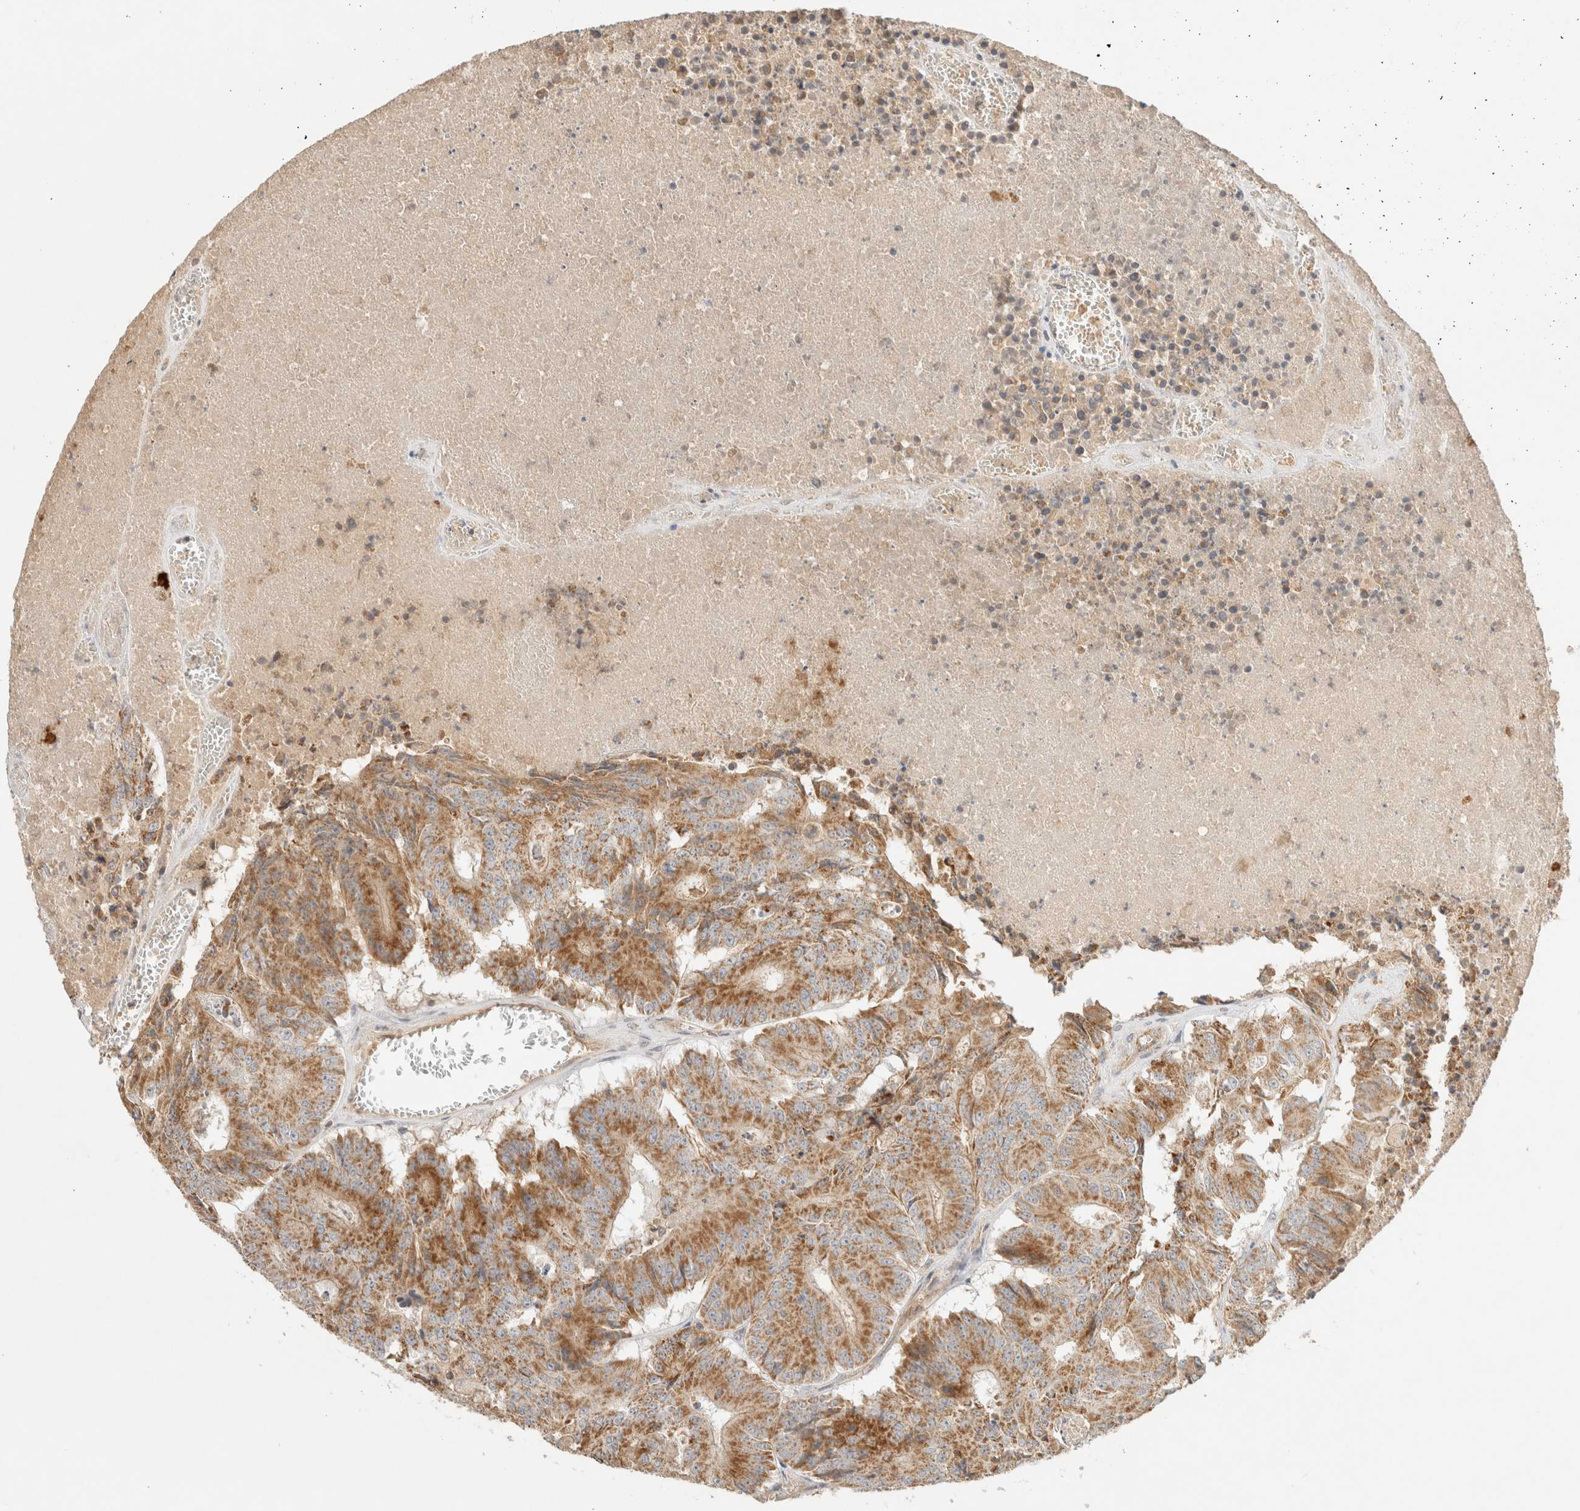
{"staining": {"intensity": "moderate", "quantity": ">75%", "location": "cytoplasmic/membranous"}, "tissue": "colorectal cancer", "cell_type": "Tumor cells", "image_type": "cancer", "snomed": [{"axis": "morphology", "description": "Adenocarcinoma, NOS"}, {"axis": "topography", "description": "Colon"}], "caption": "Immunohistochemical staining of human adenocarcinoma (colorectal) shows medium levels of moderate cytoplasmic/membranous positivity in about >75% of tumor cells.", "gene": "MRM3", "patient": {"sex": "male", "age": 87}}